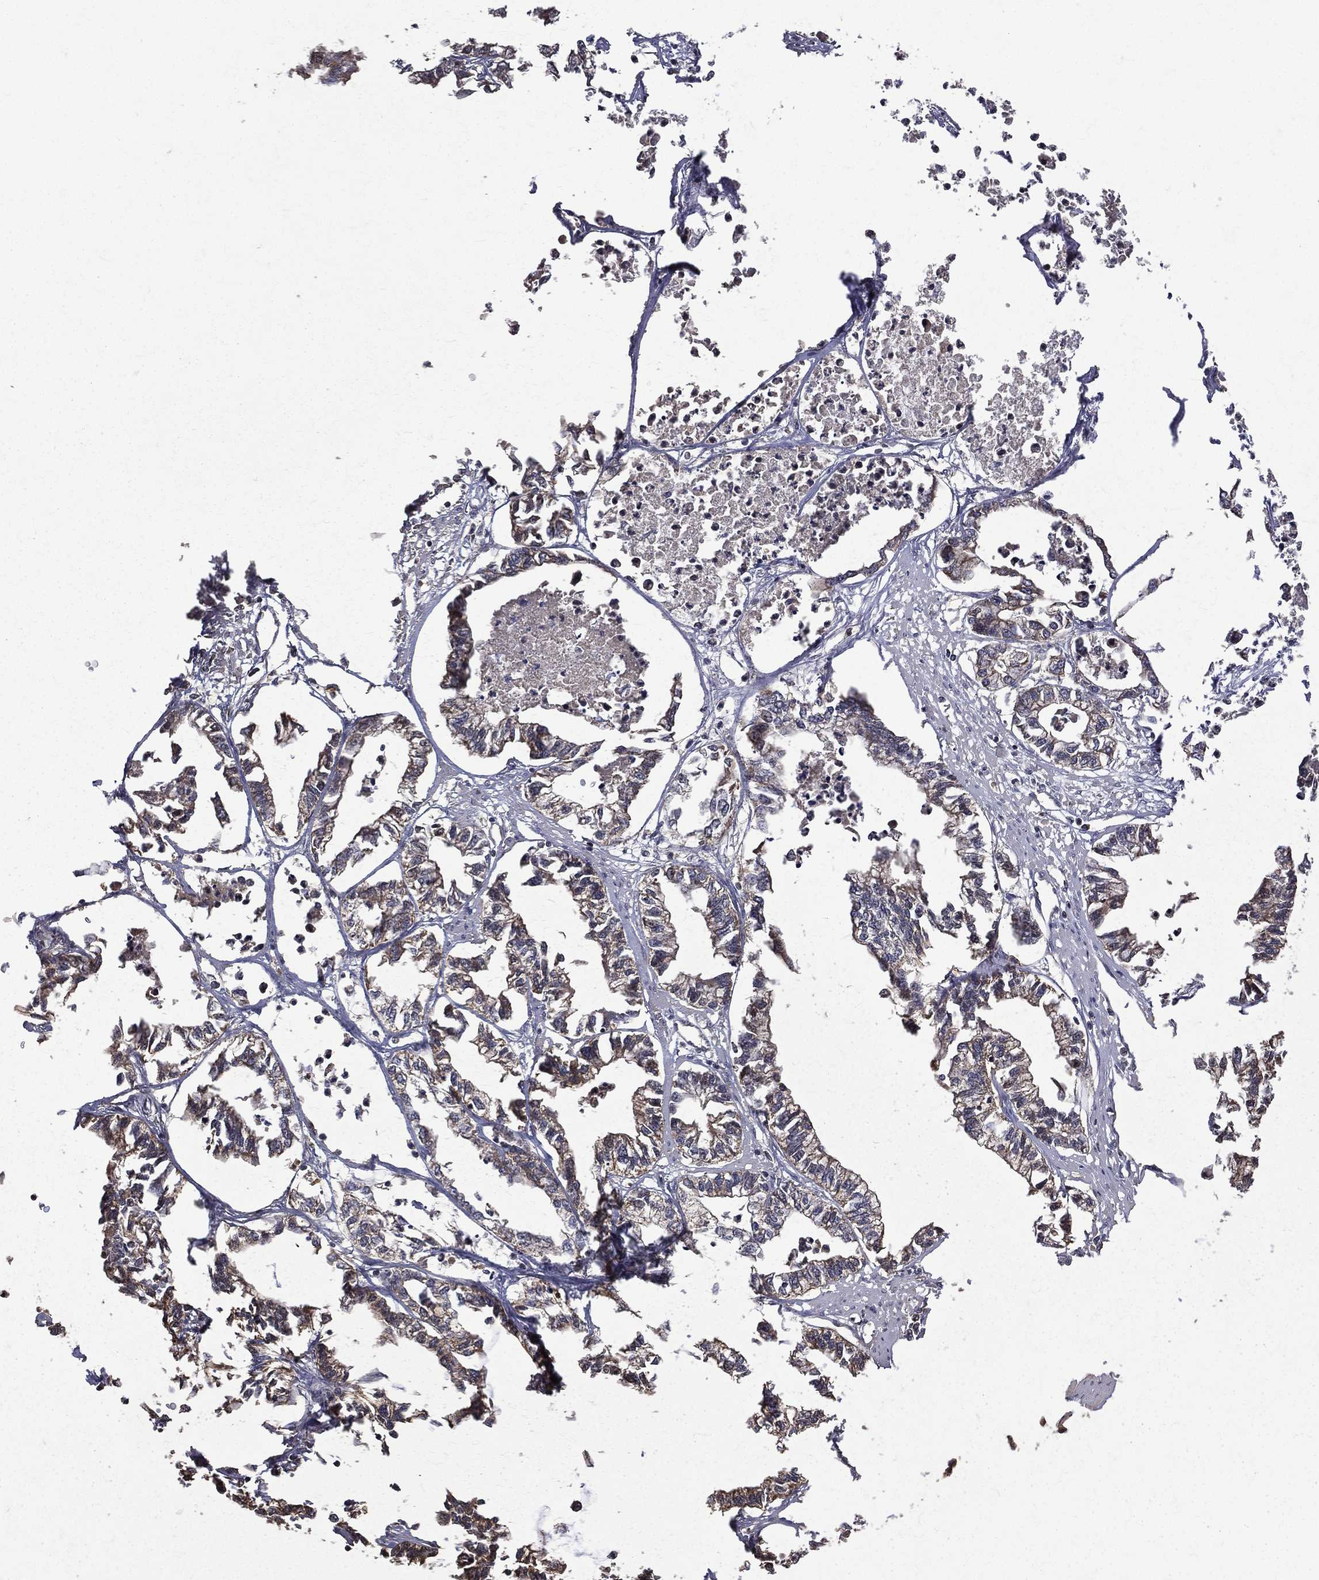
{"staining": {"intensity": "weak", "quantity": ">75%", "location": "cytoplasmic/membranous"}, "tissue": "stomach cancer", "cell_type": "Tumor cells", "image_type": "cancer", "snomed": [{"axis": "morphology", "description": "Adenocarcinoma, NOS"}, {"axis": "topography", "description": "Stomach"}], "caption": "Immunohistochemical staining of stomach cancer (adenocarcinoma) demonstrates weak cytoplasmic/membranous protein staining in approximately >75% of tumor cells.", "gene": "RPGR", "patient": {"sex": "male", "age": 83}}